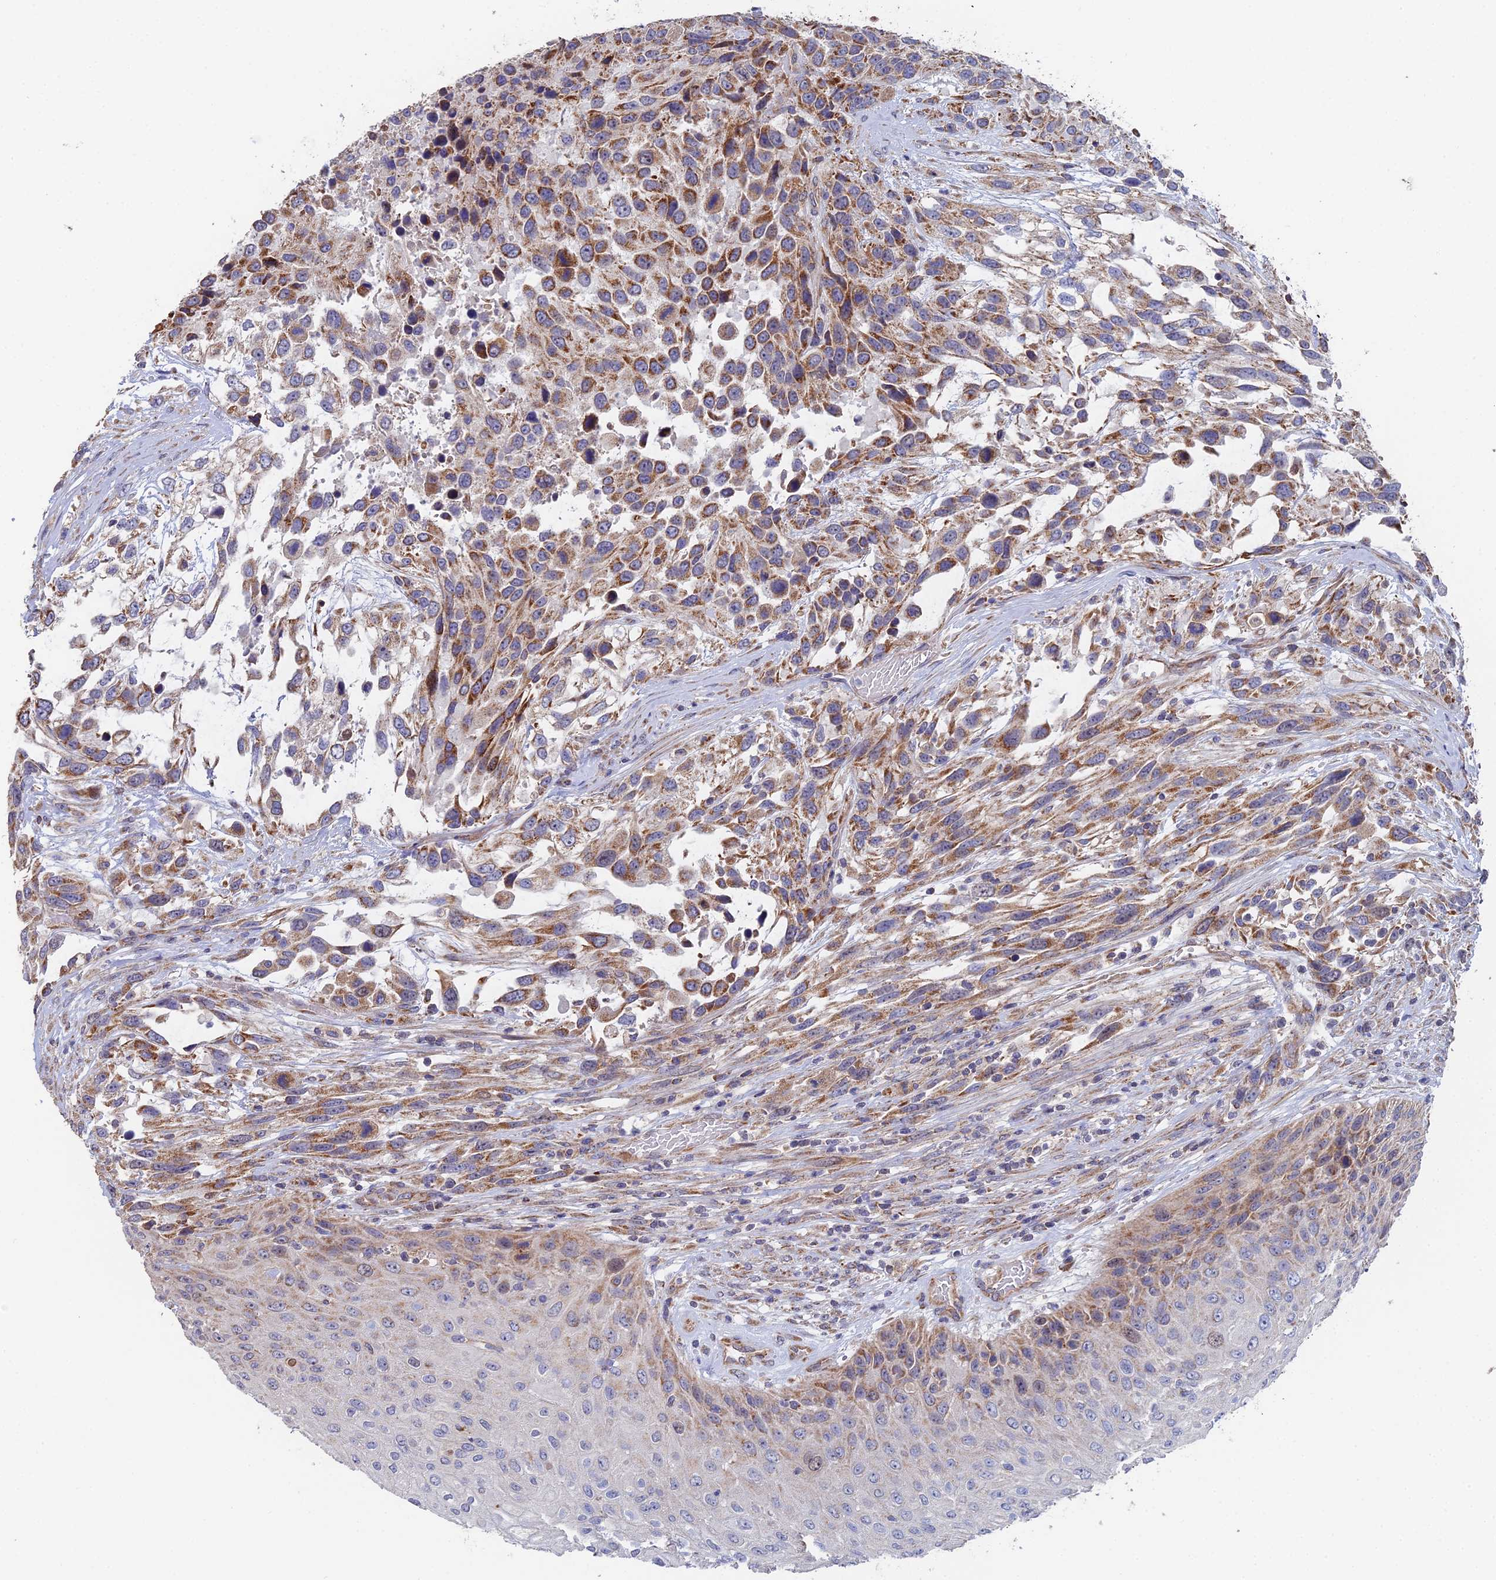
{"staining": {"intensity": "moderate", "quantity": ">75%", "location": "cytoplasmic/membranous"}, "tissue": "urothelial cancer", "cell_type": "Tumor cells", "image_type": "cancer", "snomed": [{"axis": "morphology", "description": "Urothelial carcinoma, High grade"}, {"axis": "topography", "description": "Urinary bladder"}], "caption": "This photomicrograph reveals high-grade urothelial carcinoma stained with immunohistochemistry (IHC) to label a protein in brown. The cytoplasmic/membranous of tumor cells show moderate positivity for the protein. Nuclei are counter-stained blue.", "gene": "ECSIT", "patient": {"sex": "female", "age": 70}}